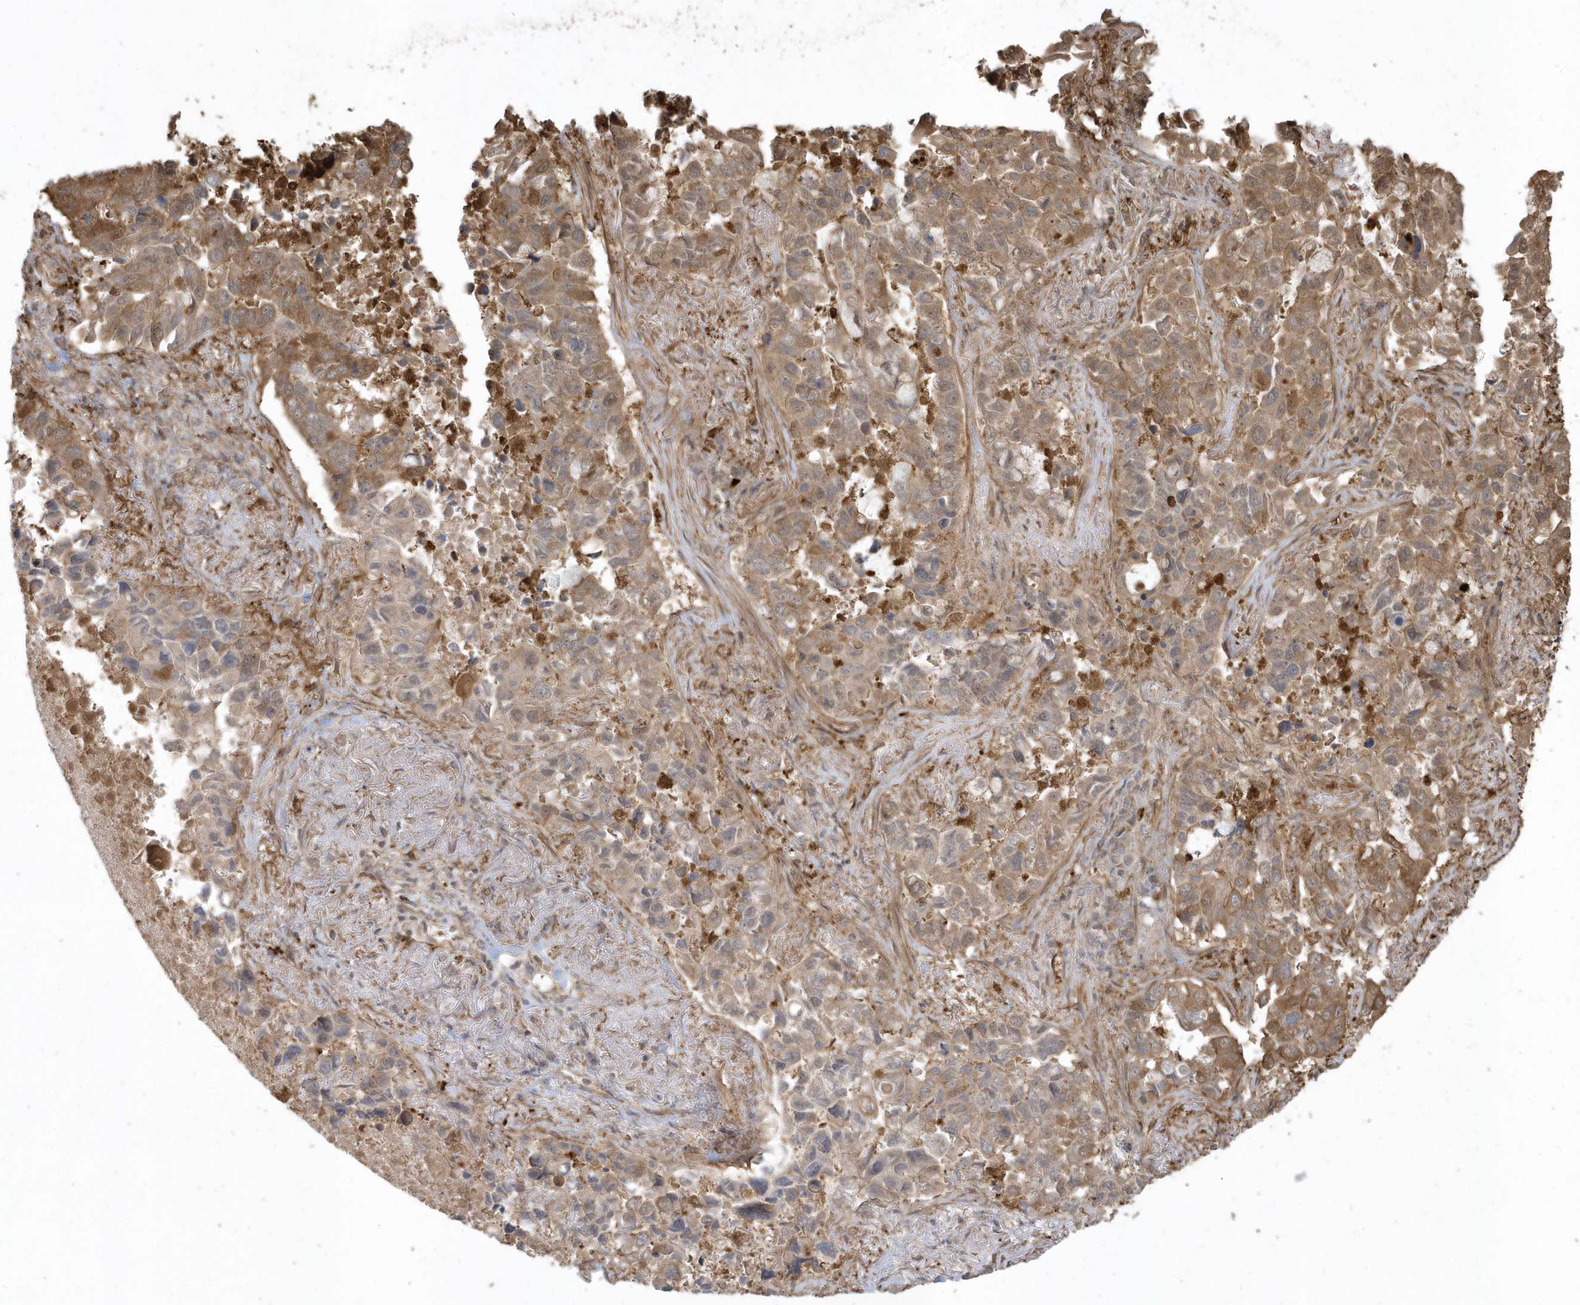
{"staining": {"intensity": "strong", "quantity": "25%-75%", "location": "cytoplasmic/membranous"}, "tissue": "lung cancer", "cell_type": "Tumor cells", "image_type": "cancer", "snomed": [{"axis": "morphology", "description": "Adenocarcinoma, NOS"}, {"axis": "topography", "description": "Lung"}], "caption": "Protein expression analysis of human lung cancer (adenocarcinoma) reveals strong cytoplasmic/membranous expression in approximately 25%-75% of tumor cells.", "gene": "HNMT", "patient": {"sex": "male", "age": 64}}